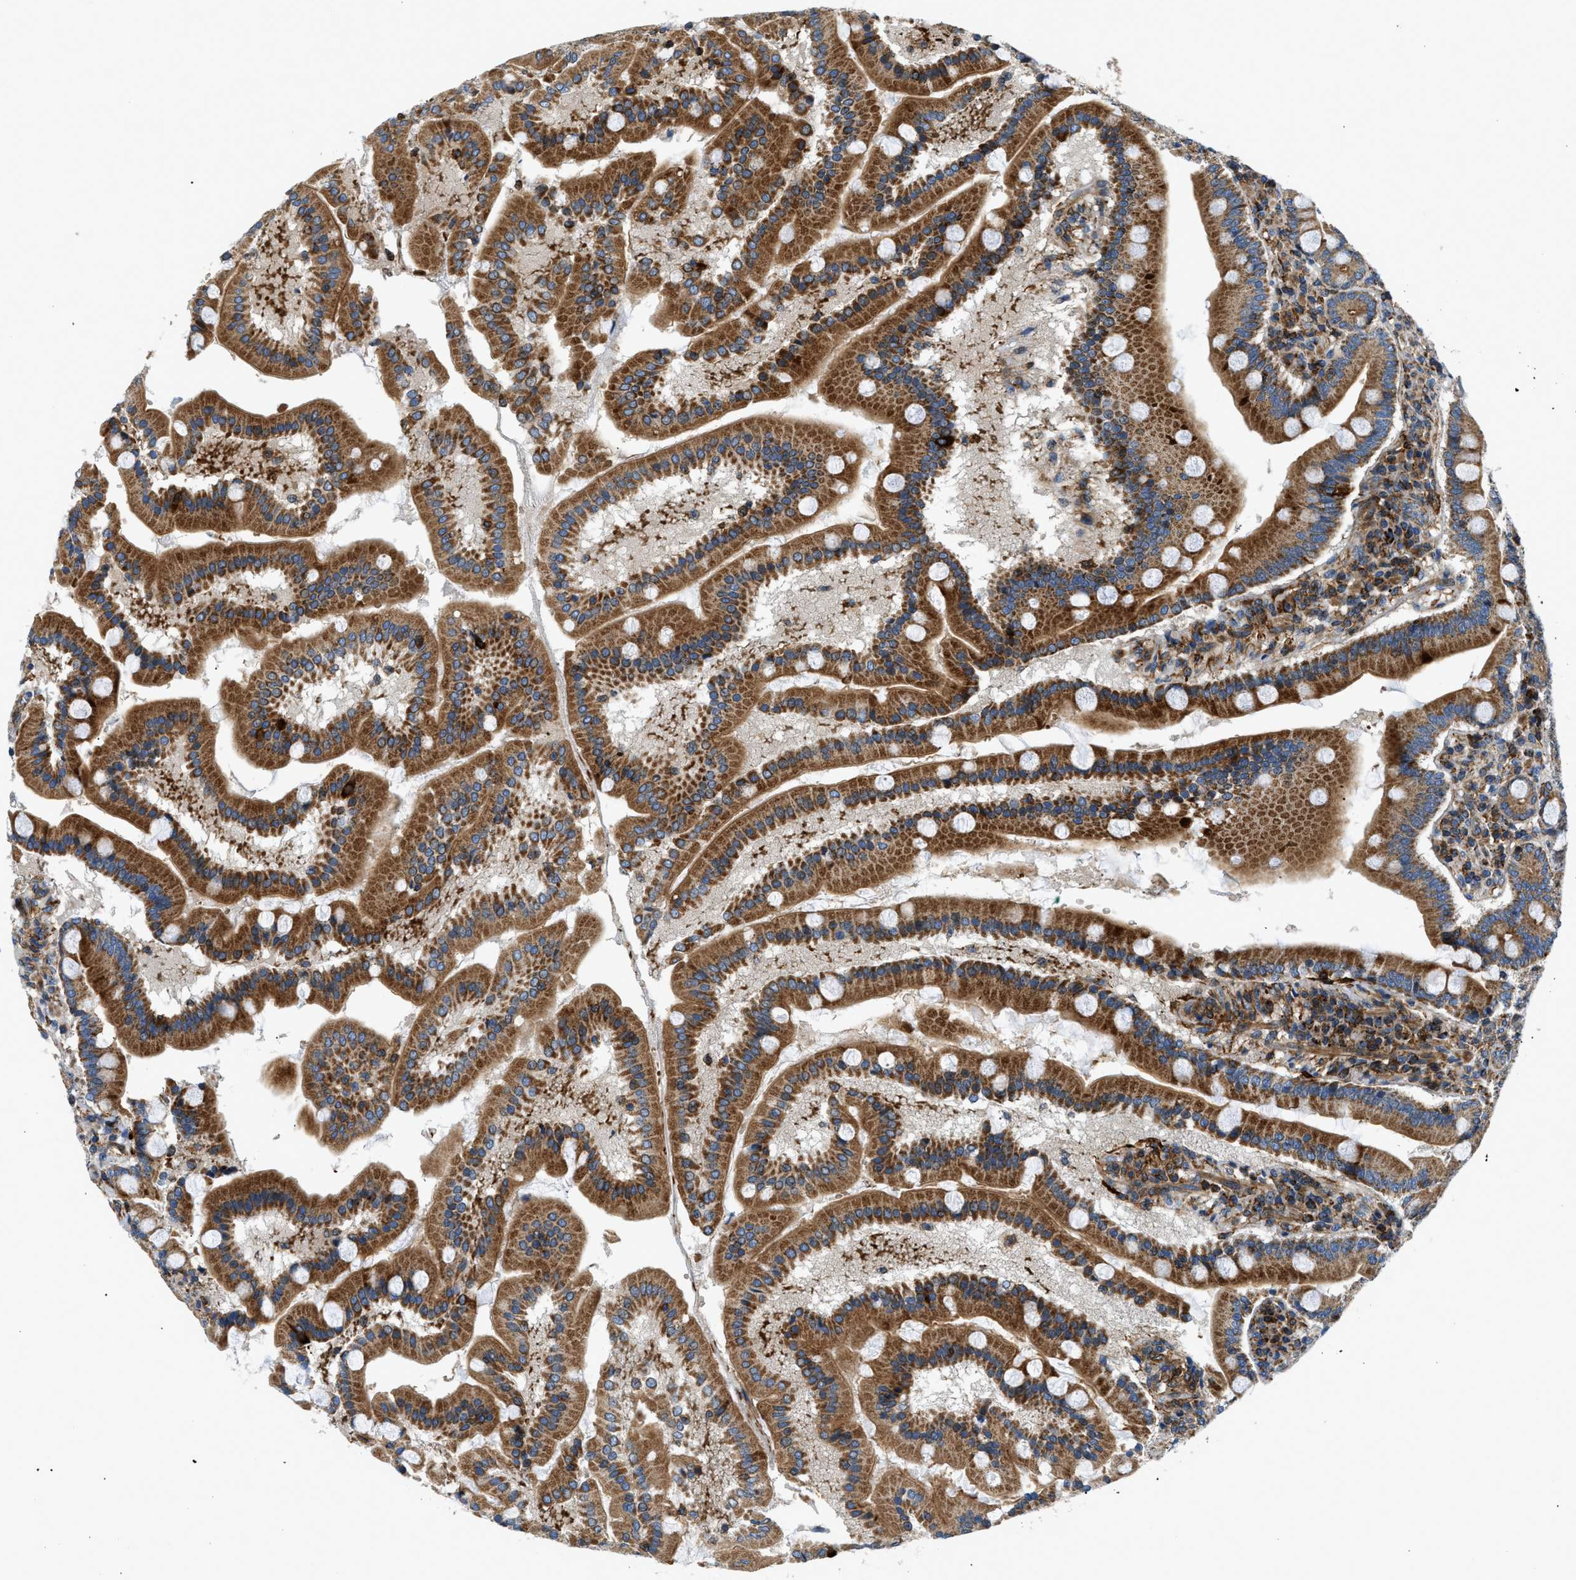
{"staining": {"intensity": "strong", "quantity": ">75%", "location": "cytoplasmic/membranous"}, "tissue": "duodenum", "cell_type": "Glandular cells", "image_type": "normal", "snomed": [{"axis": "morphology", "description": "Normal tissue, NOS"}, {"axis": "topography", "description": "Duodenum"}], "caption": "High-magnification brightfield microscopy of normal duodenum stained with DAB (brown) and counterstained with hematoxylin (blue). glandular cells exhibit strong cytoplasmic/membranous staining is present in about>75% of cells. The protein of interest is stained brown, and the nuclei are stained in blue (DAB (3,3'-diaminobenzidine) IHC with brightfield microscopy, high magnification).", "gene": "DHODH", "patient": {"sex": "male", "age": 50}}